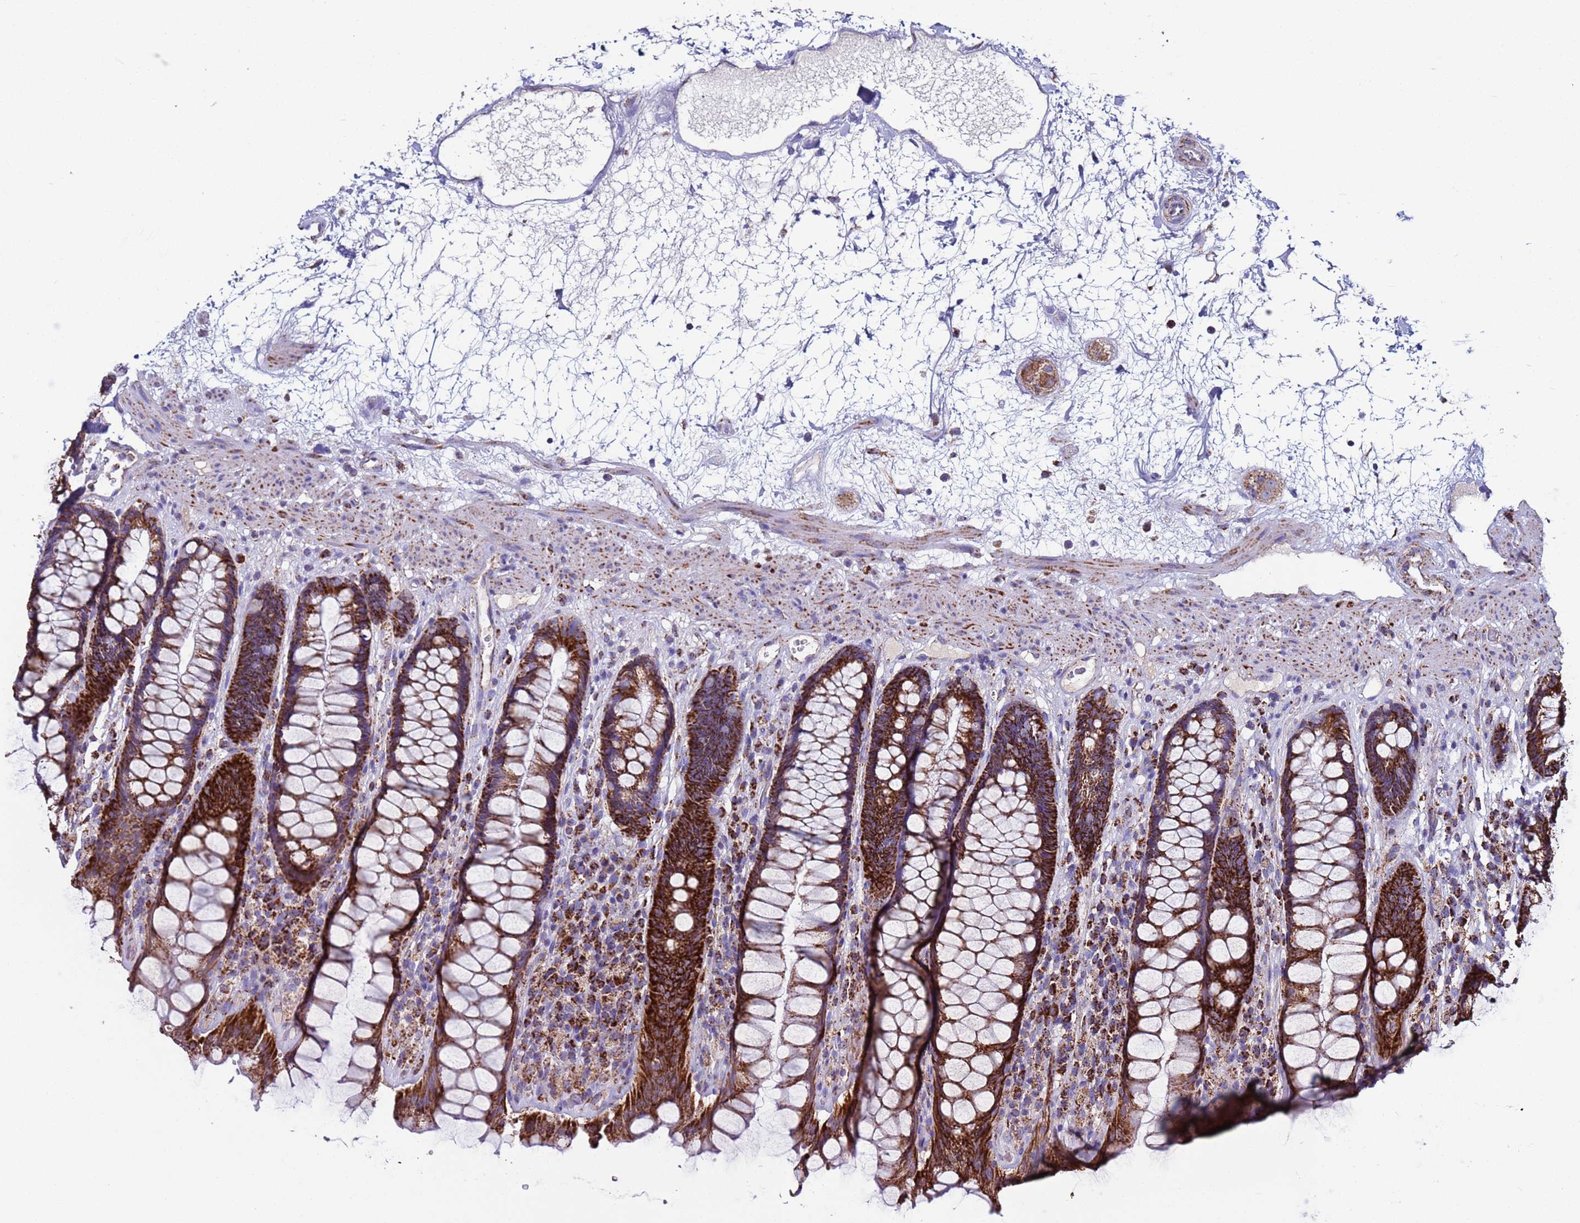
{"staining": {"intensity": "strong", "quantity": ">75%", "location": "cytoplasmic/membranous"}, "tissue": "rectum", "cell_type": "Glandular cells", "image_type": "normal", "snomed": [{"axis": "morphology", "description": "Normal tissue, NOS"}, {"axis": "topography", "description": "Rectum"}], "caption": "Protein expression by immunohistochemistry displays strong cytoplasmic/membranous staining in about >75% of glandular cells in normal rectum.", "gene": "ZBTB39", "patient": {"sex": "male", "age": 64}}